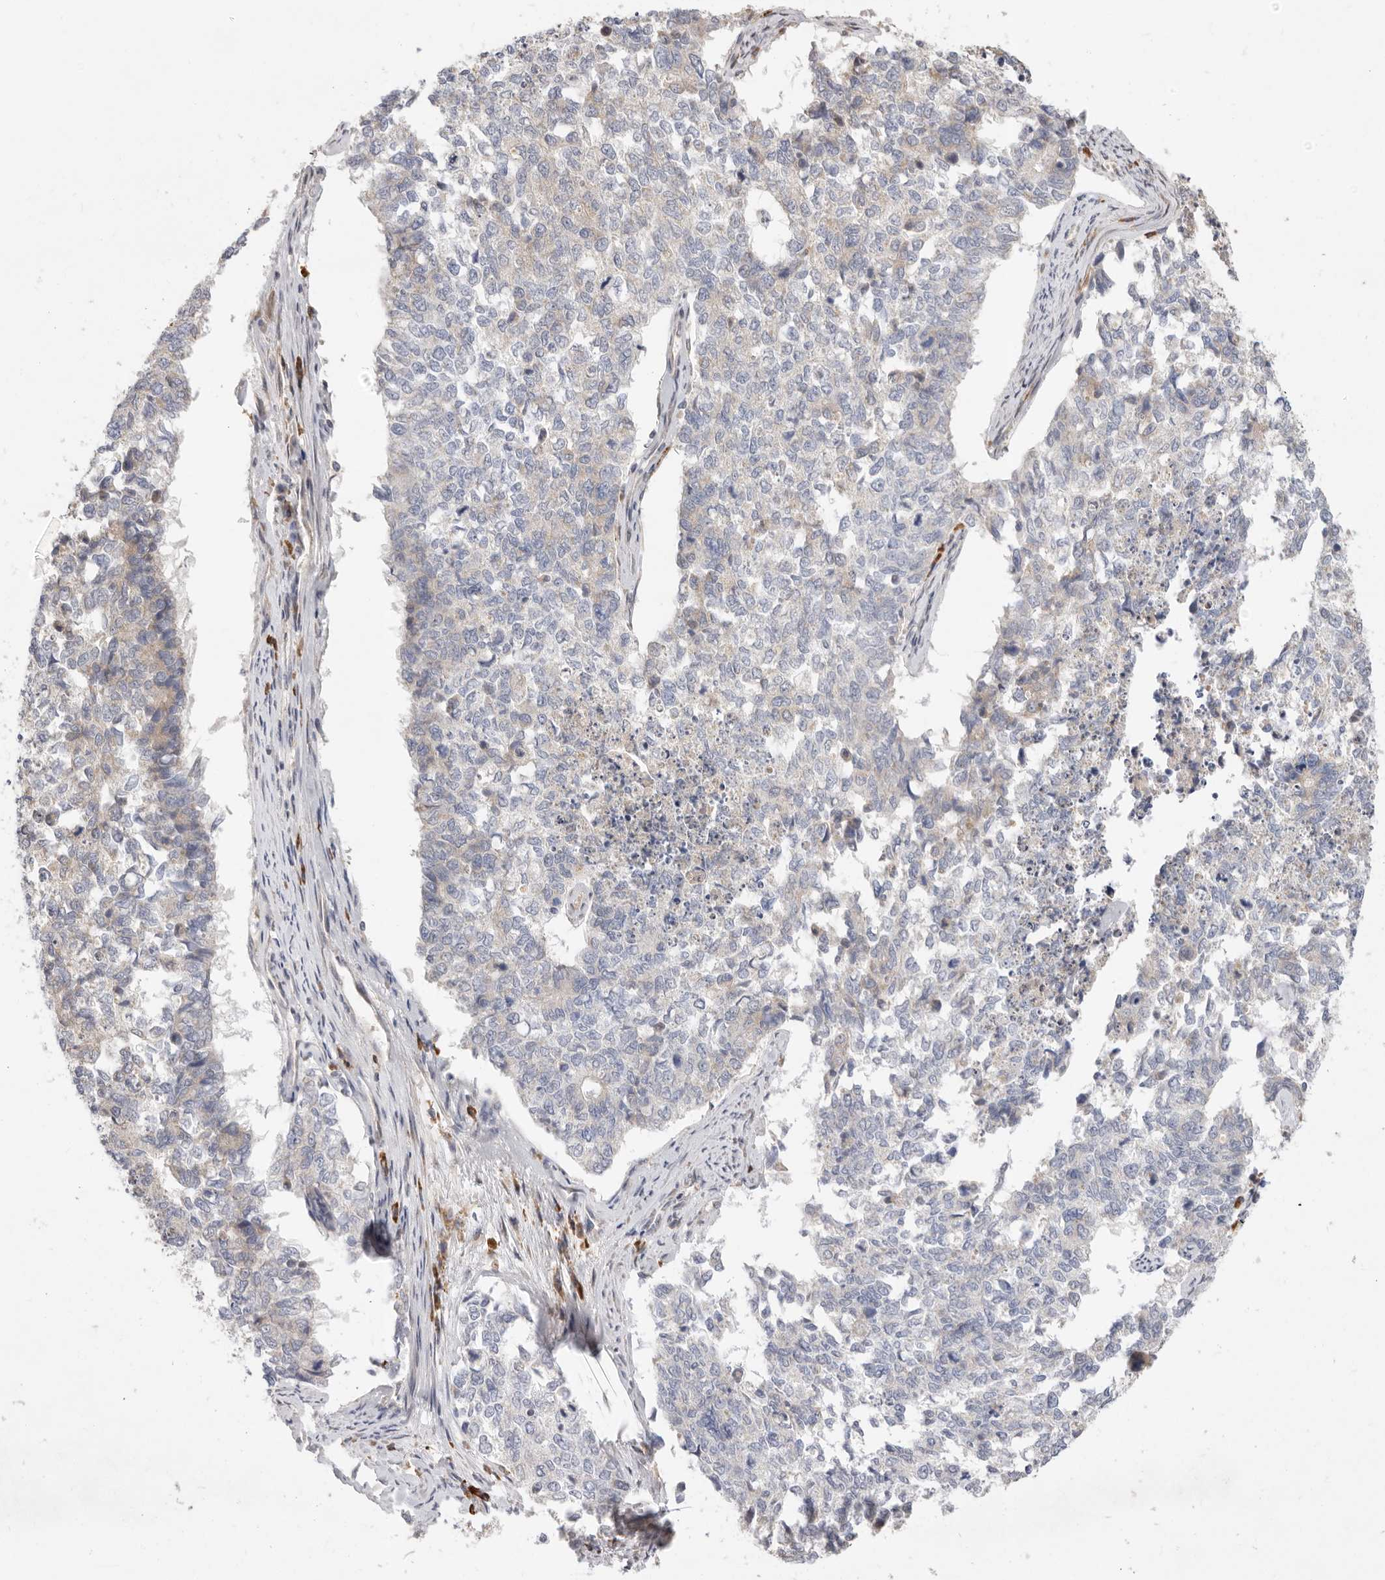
{"staining": {"intensity": "negative", "quantity": "none", "location": "none"}, "tissue": "cervical cancer", "cell_type": "Tumor cells", "image_type": "cancer", "snomed": [{"axis": "morphology", "description": "Squamous cell carcinoma, NOS"}, {"axis": "topography", "description": "Cervix"}], "caption": "Tumor cells are negative for protein expression in human cervical cancer (squamous cell carcinoma).", "gene": "USH1C", "patient": {"sex": "female", "age": 63}}